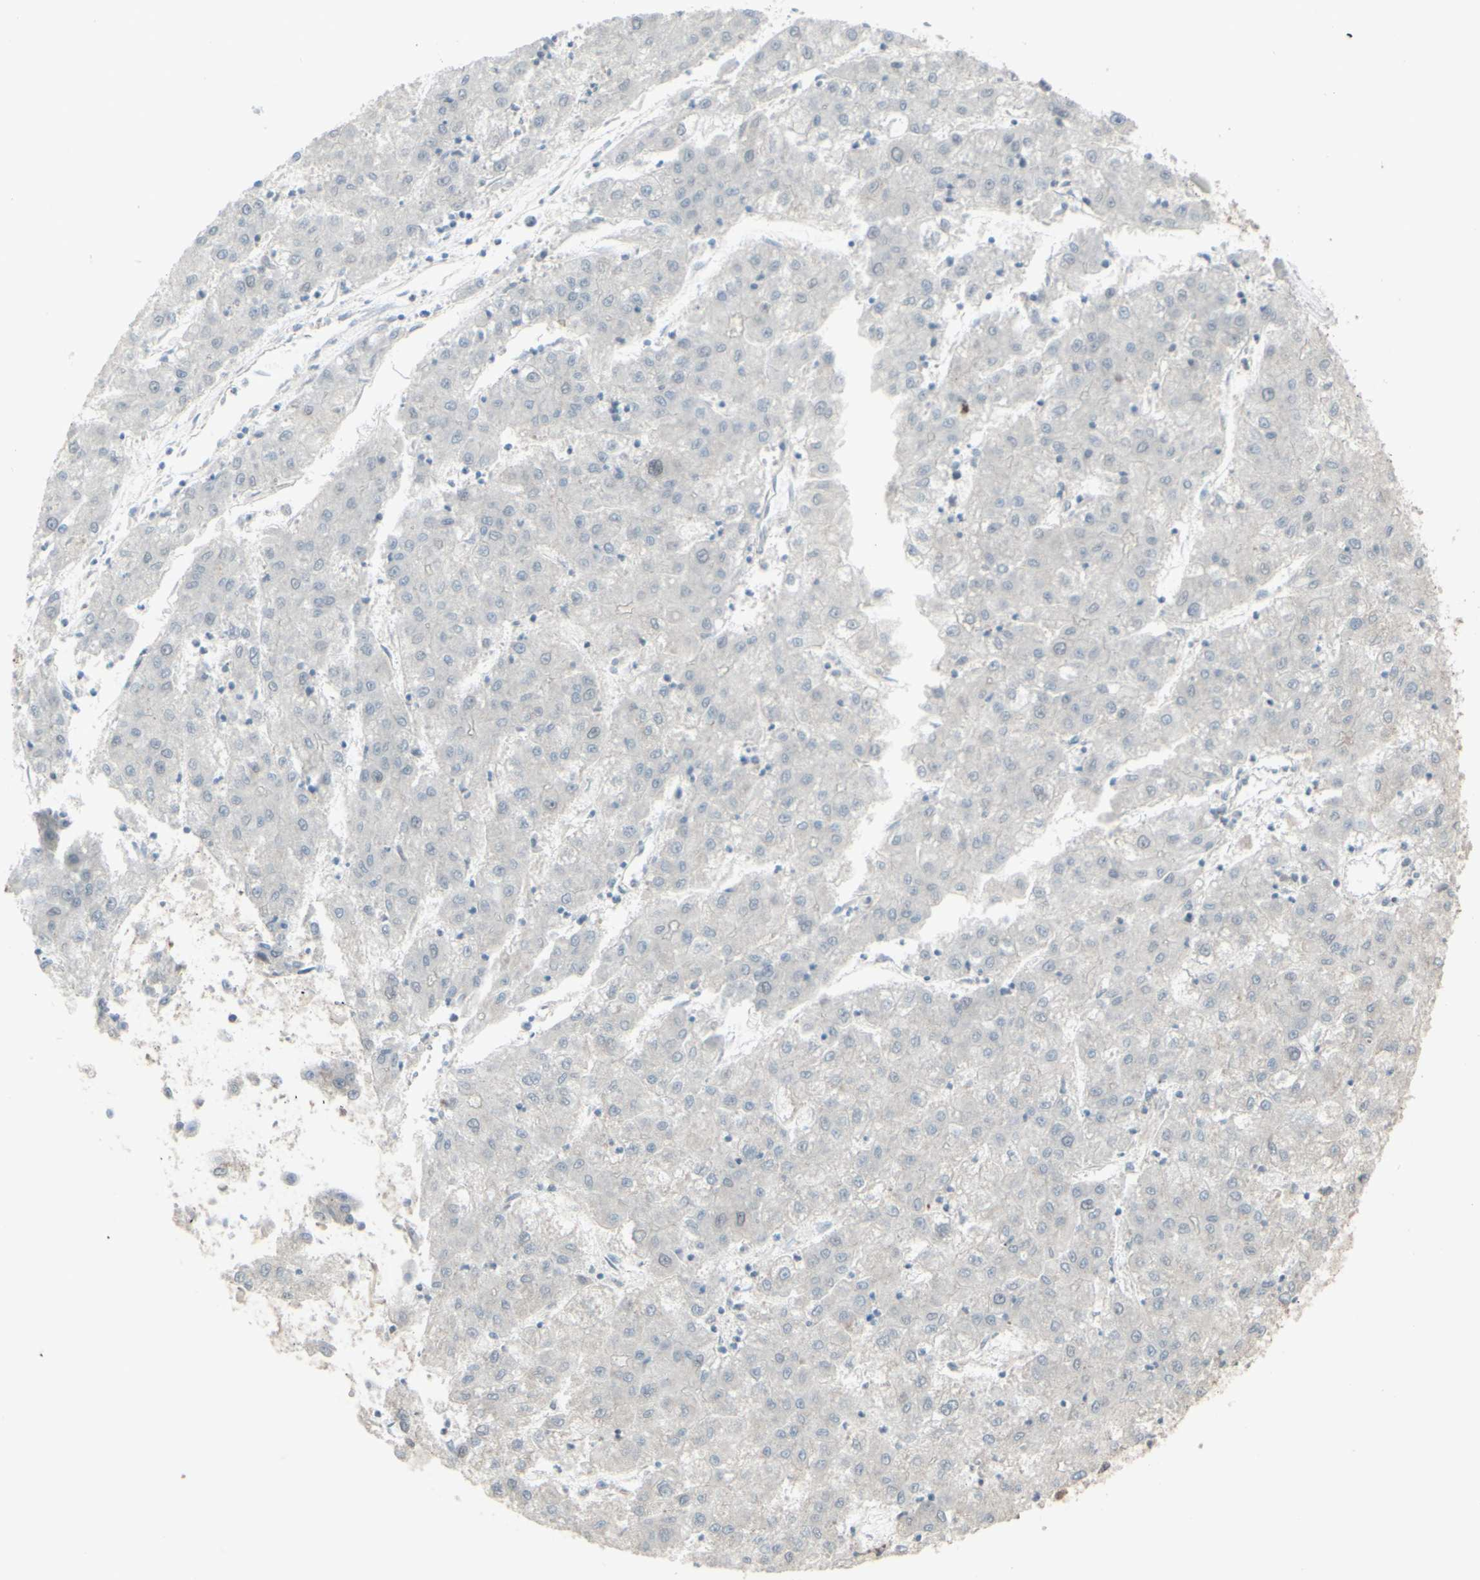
{"staining": {"intensity": "negative", "quantity": "none", "location": "none"}, "tissue": "liver cancer", "cell_type": "Tumor cells", "image_type": "cancer", "snomed": [{"axis": "morphology", "description": "Carcinoma, Hepatocellular, NOS"}, {"axis": "topography", "description": "Liver"}], "caption": "This is an immunohistochemistry (IHC) photomicrograph of human liver cancer. There is no expression in tumor cells.", "gene": "GMNN", "patient": {"sex": "male", "age": 72}}